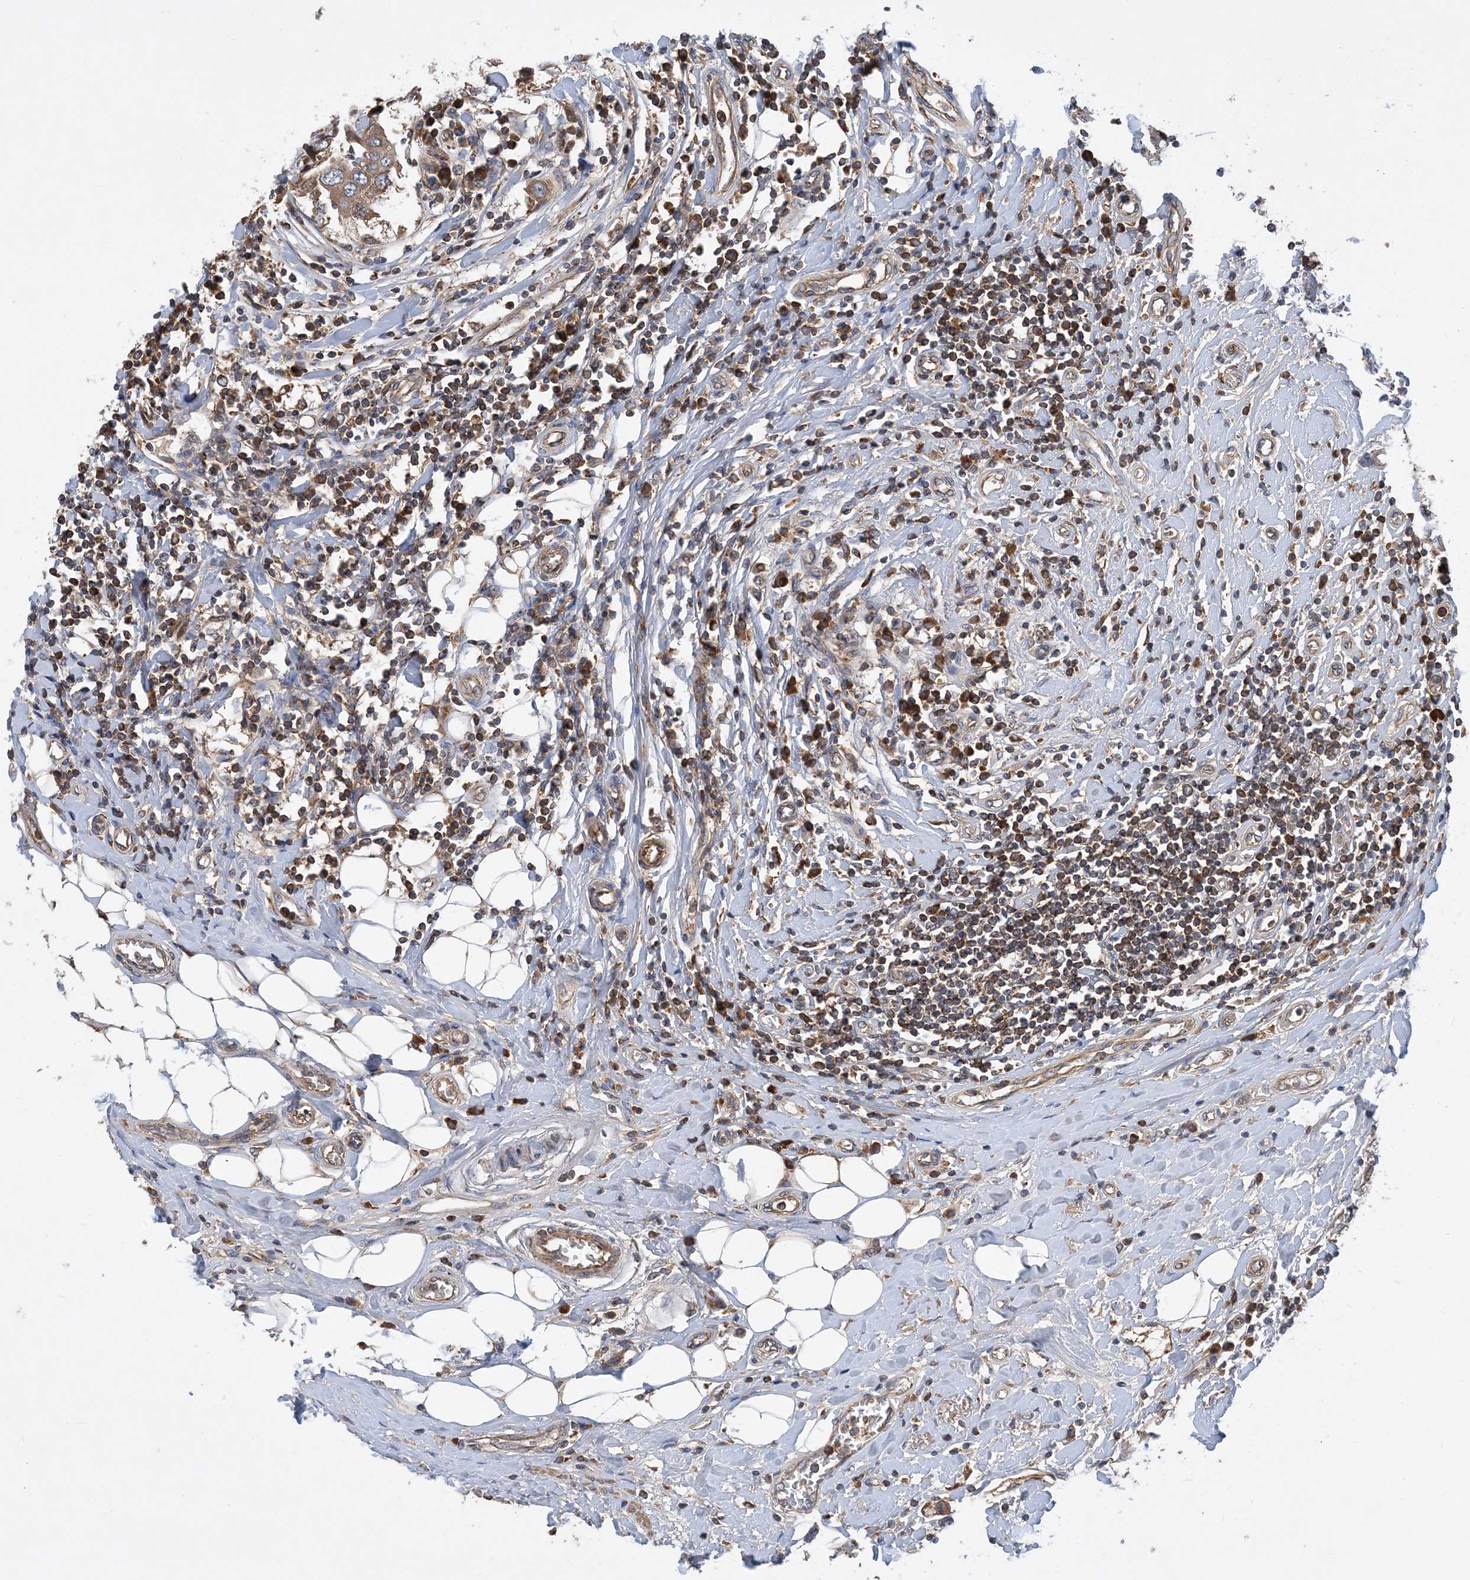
{"staining": {"intensity": "moderate", "quantity": ">75%", "location": "cytoplasmic/membranous"}, "tissue": "breast cancer", "cell_type": "Tumor cells", "image_type": "cancer", "snomed": [{"axis": "morphology", "description": "Duct carcinoma"}, {"axis": "topography", "description": "Breast"}], "caption": "Invasive ductal carcinoma (breast) stained for a protein (brown) displays moderate cytoplasmic/membranous positive staining in approximately >75% of tumor cells.", "gene": "STK19", "patient": {"sex": "female", "age": 27}}